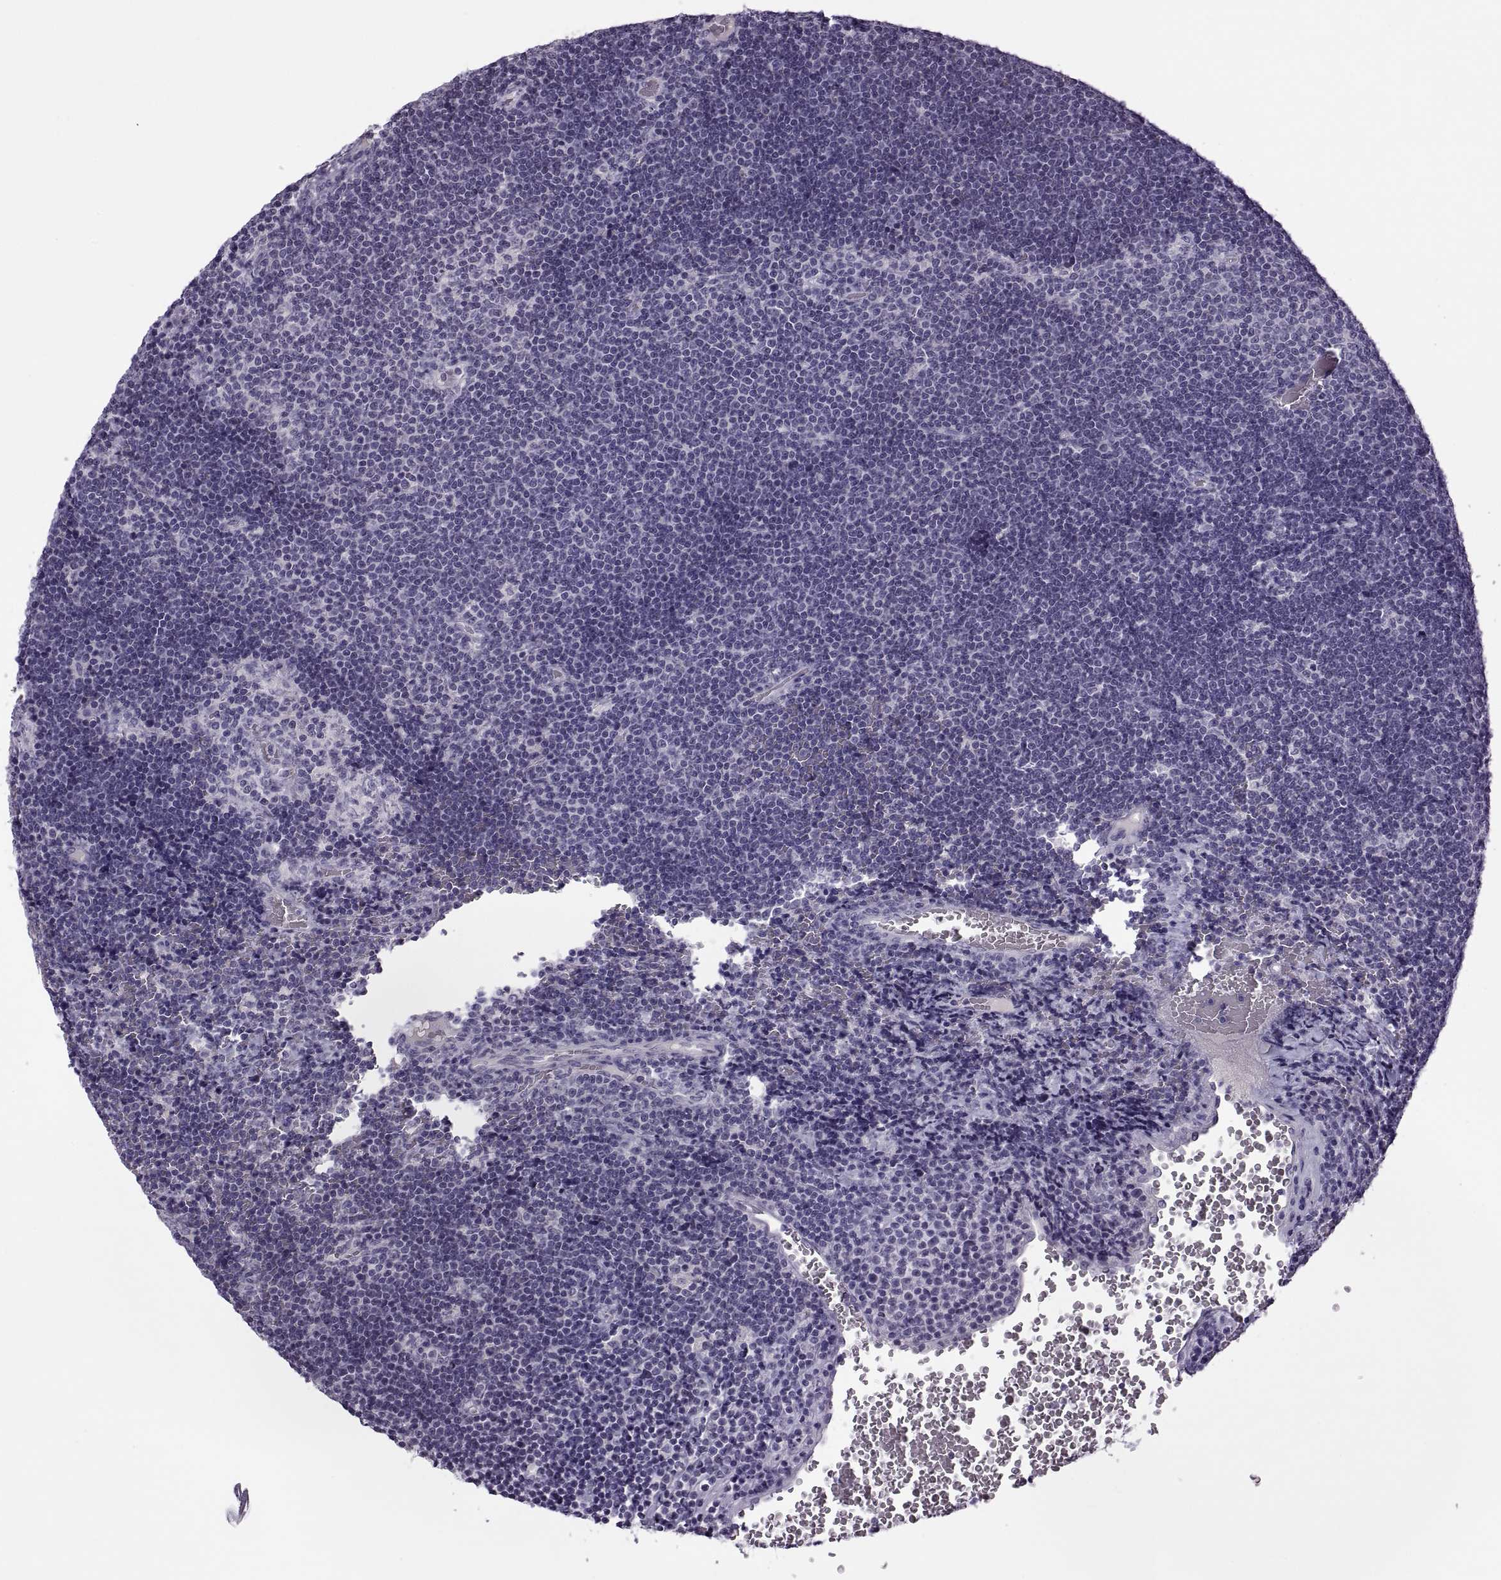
{"staining": {"intensity": "negative", "quantity": "none", "location": "none"}, "tissue": "lymphoma", "cell_type": "Tumor cells", "image_type": "cancer", "snomed": [{"axis": "morphology", "description": "Malignant lymphoma, non-Hodgkin's type, Low grade"}, {"axis": "topography", "description": "Brain"}], "caption": "Malignant lymphoma, non-Hodgkin's type (low-grade) stained for a protein using immunohistochemistry (IHC) exhibits no positivity tumor cells.", "gene": "RSPH6A", "patient": {"sex": "female", "age": 66}}